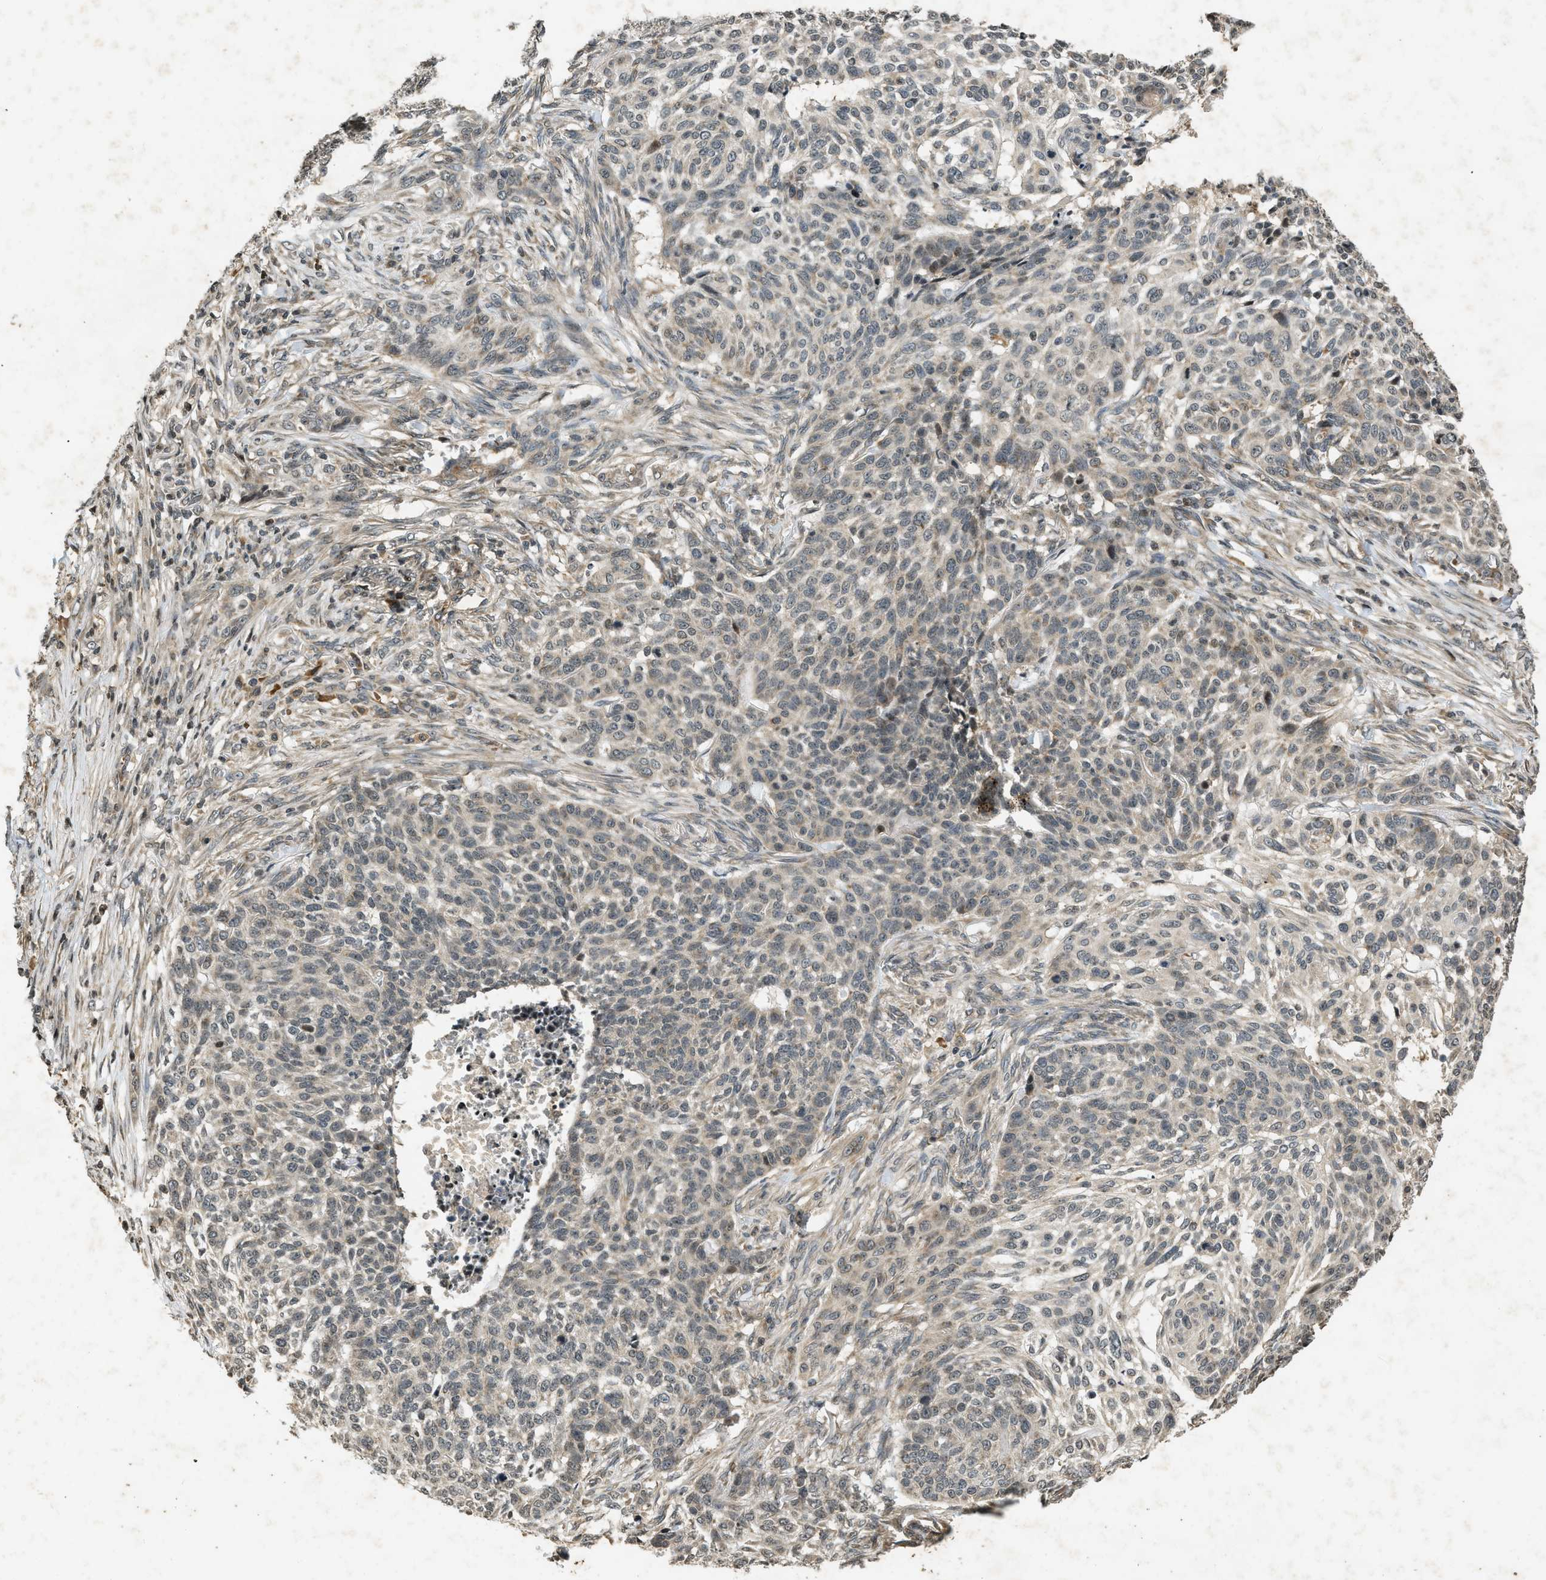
{"staining": {"intensity": "weak", "quantity": "<25%", "location": "cytoplasmic/membranous"}, "tissue": "skin cancer", "cell_type": "Tumor cells", "image_type": "cancer", "snomed": [{"axis": "morphology", "description": "Basal cell carcinoma"}, {"axis": "topography", "description": "Skin"}], "caption": "Basal cell carcinoma (skin) was stained to show a protein in brown. There is no significant staining in tumor cells.", "gene": "SIAH1", "patient": {"sex": "male", "age": 85}}